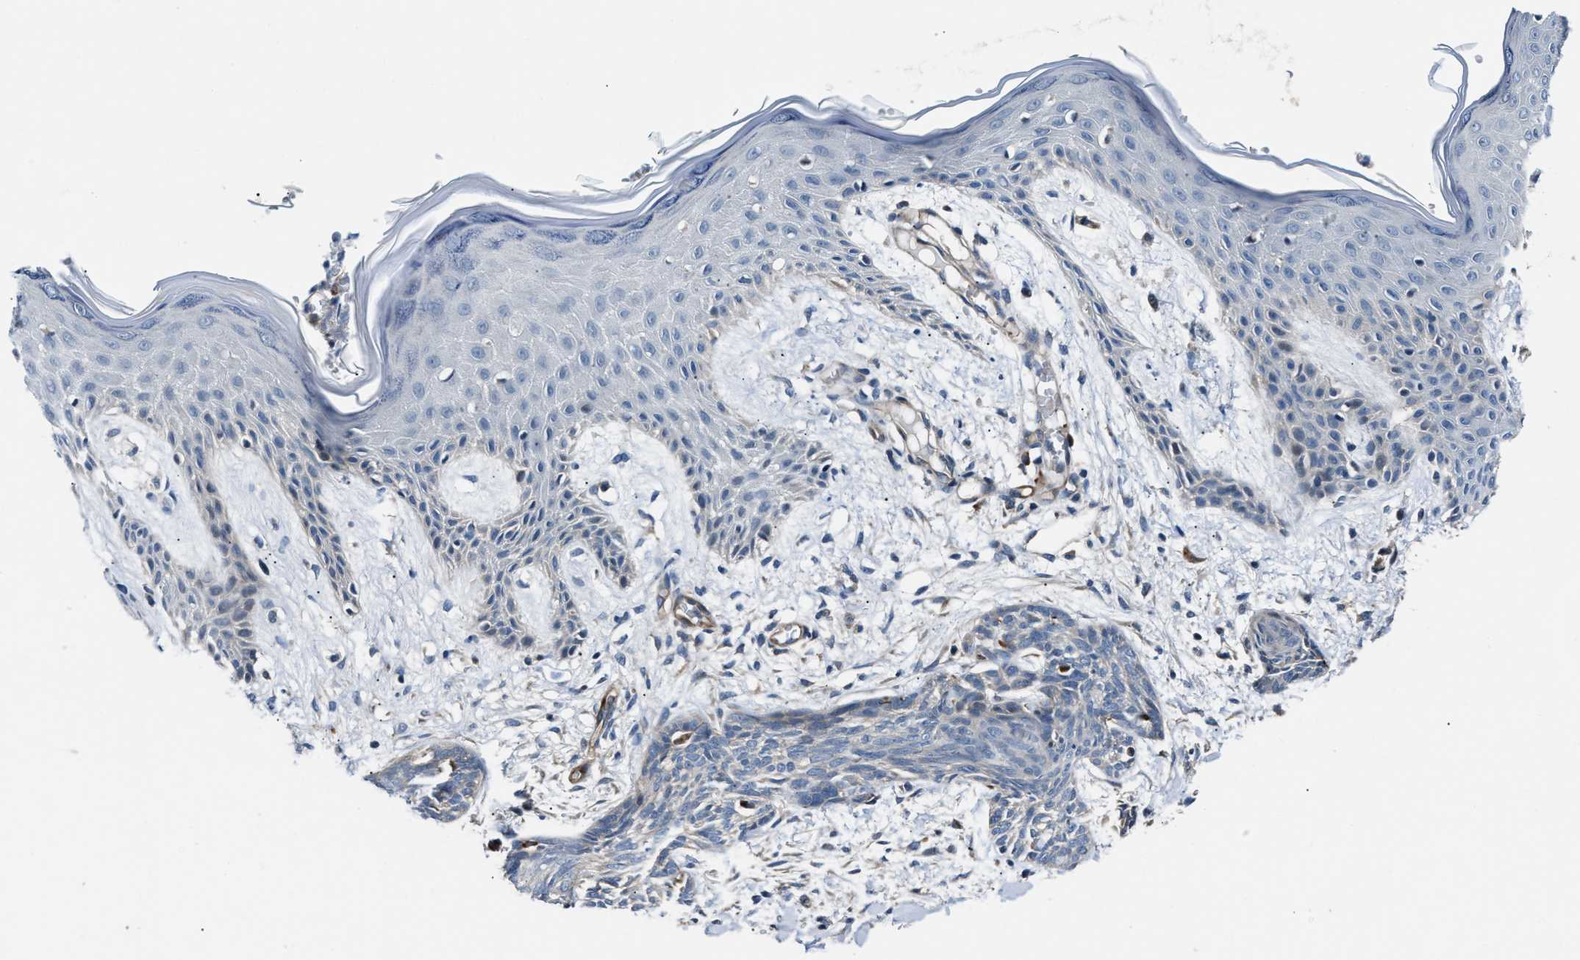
{"staining": {"intensity": "negative", "quantity": "none", "location": "none"}, "tissue": "skin cancer", "cell_type": "Tumor cells", "image_type": "cancer", "snomed": [{"axis": "morphology", "description": "Basal cell carcinoma"}, {"axis": "topography", "description": "Skin"}], "caption": "IHC histopathology image of neoplastic tissue: human skin cancer stained with DAB (3,3'-diaminobenzidine) demonstrates no significant protein staining in tumor cells.", "gene": "MPDZ", "patient": {"sex": "female", "age": 59}}